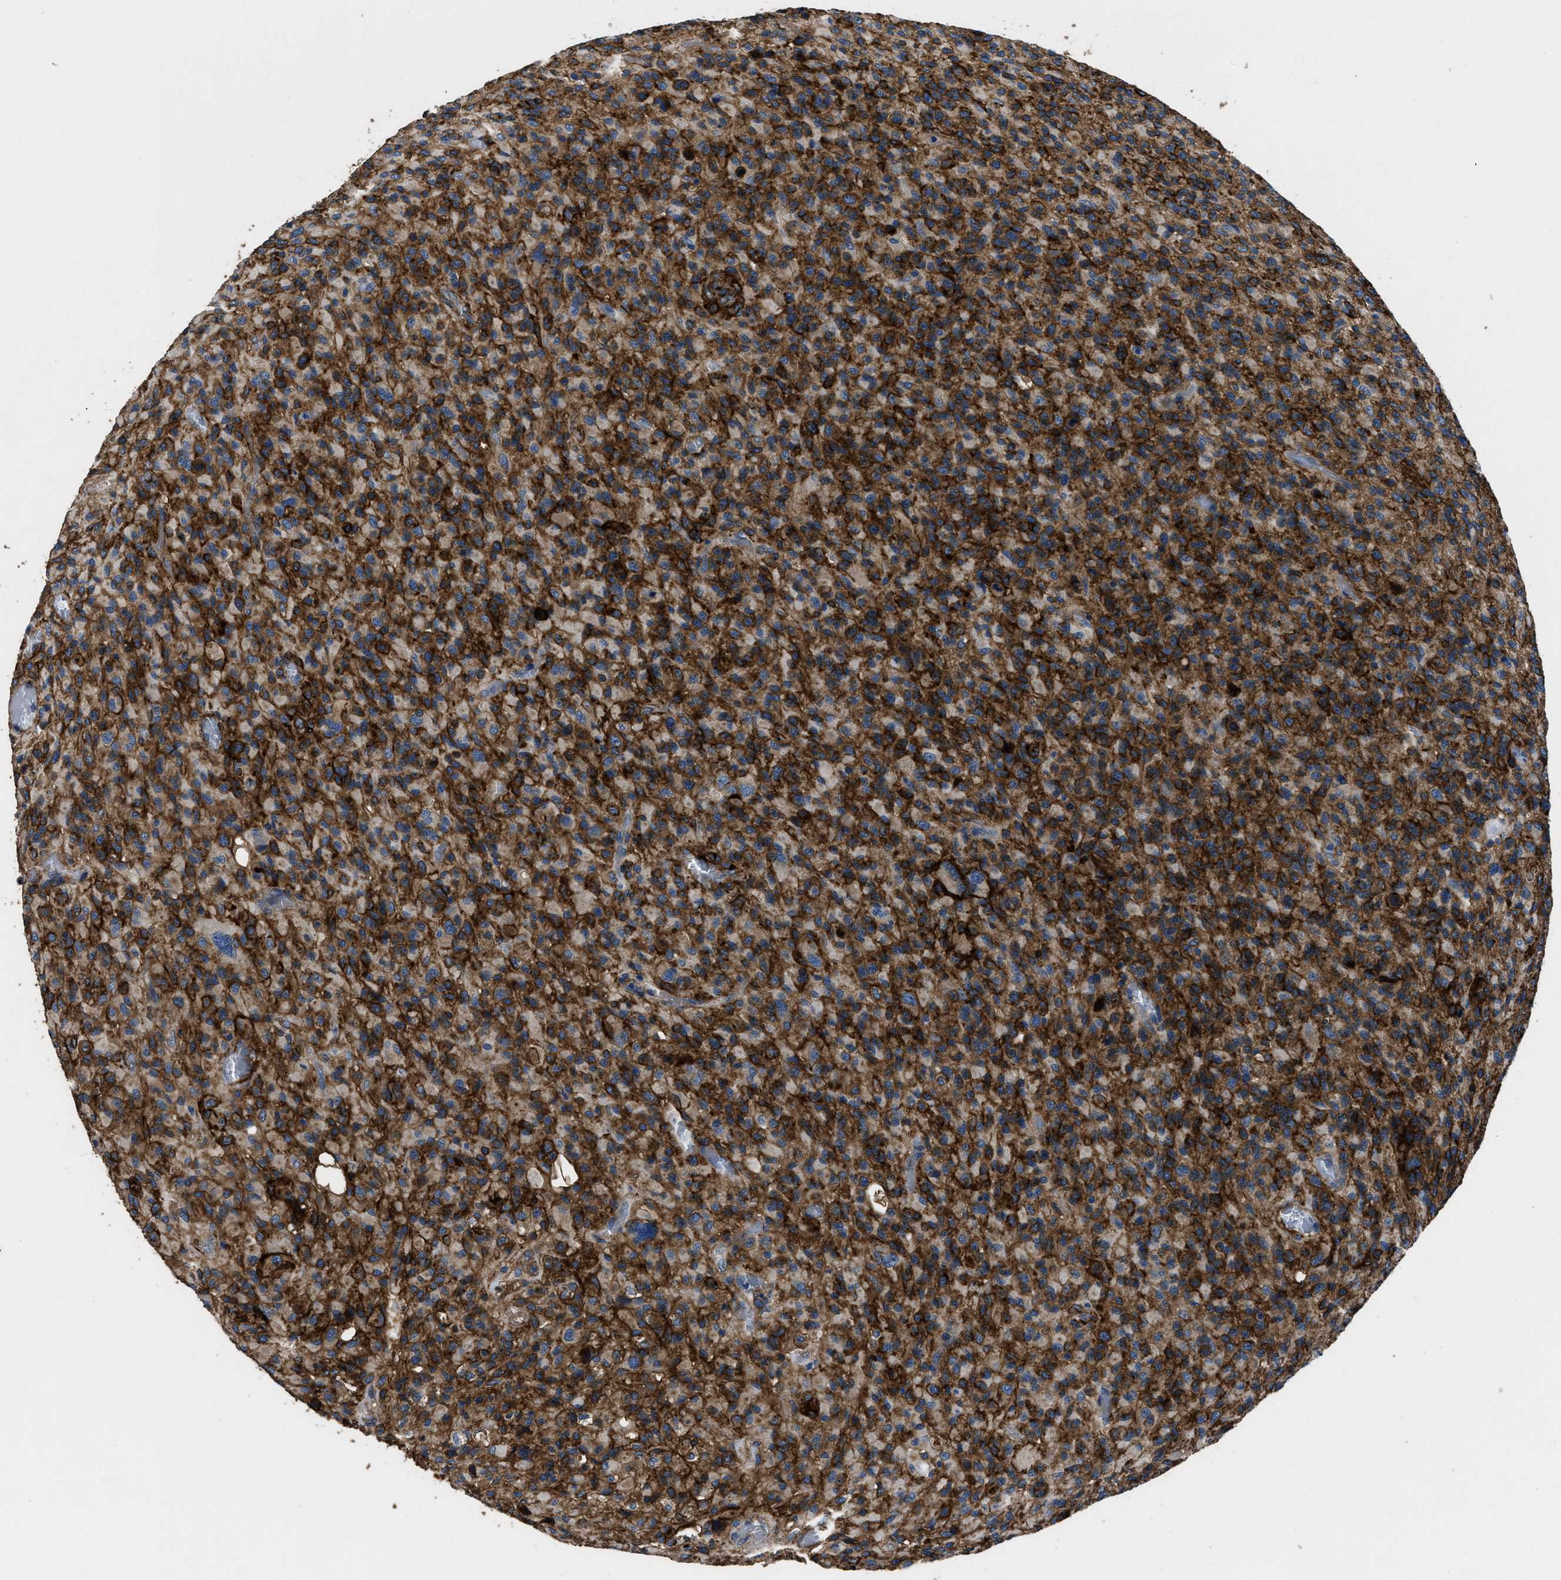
{"staining": {"intensity": "strong", "quantity": ">75%", "location": "cytoplasmic/membranous"}, "tissue": "glioma", "cell_type": "Tumor cells", "image_type": "cancer", "snomed": [{"axis": "morphology", "description": "Glioma, malignant, High grade"}, {"axis": "topography", "description": "Brain"}], "caption": "IHC micrograph of neoplastic tissue: human malignant glioma (high-grade) stained using immunohistochemistry demonstrates high levels of strong protein expression localized specifically in the cytoplasmic/membranous of tumor cells, appearing as a cytoplasmic/membranous brown color.", "gene": "CD276", "patient": {"sex": "male", "age": 71}}